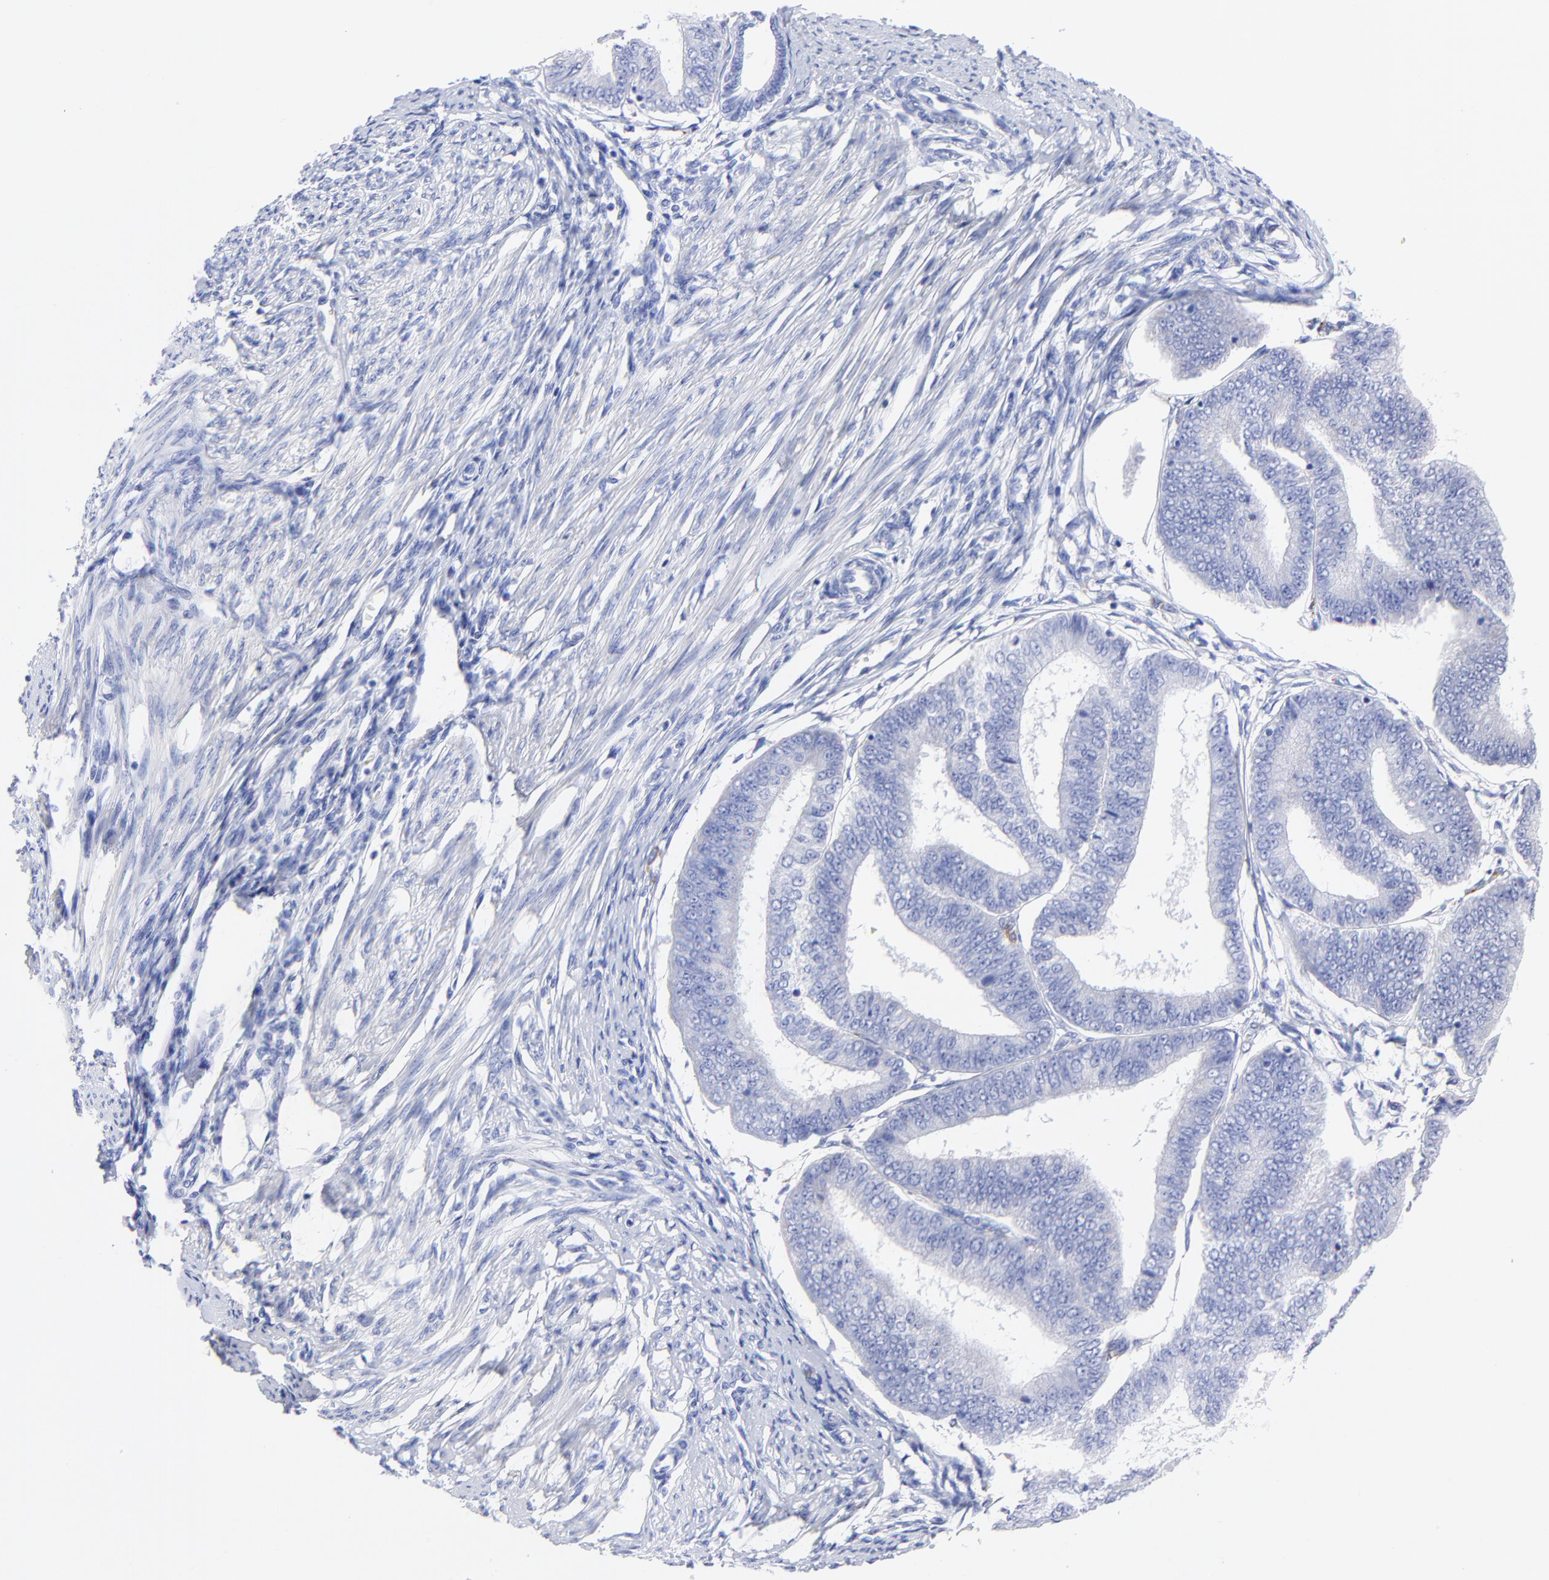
{"staining": {"intensity": "negative", "quantity": "none", "location": "none"}, "tissue": "endometrial cancer", "cell_type": "Tumor cells", "image_type": "cancer", "snomed": [{"axis": "morphology", "description": "Adenocarcinoma, NOS"}, {"axis": "topography", "description": "Endometrium"}], "caption": "Tumor cells are negative for protein expression in human adenocarcinoma (endometrial).", "gene": "C1QTNF6", "patient": {"sex": "female", "age": 63}}